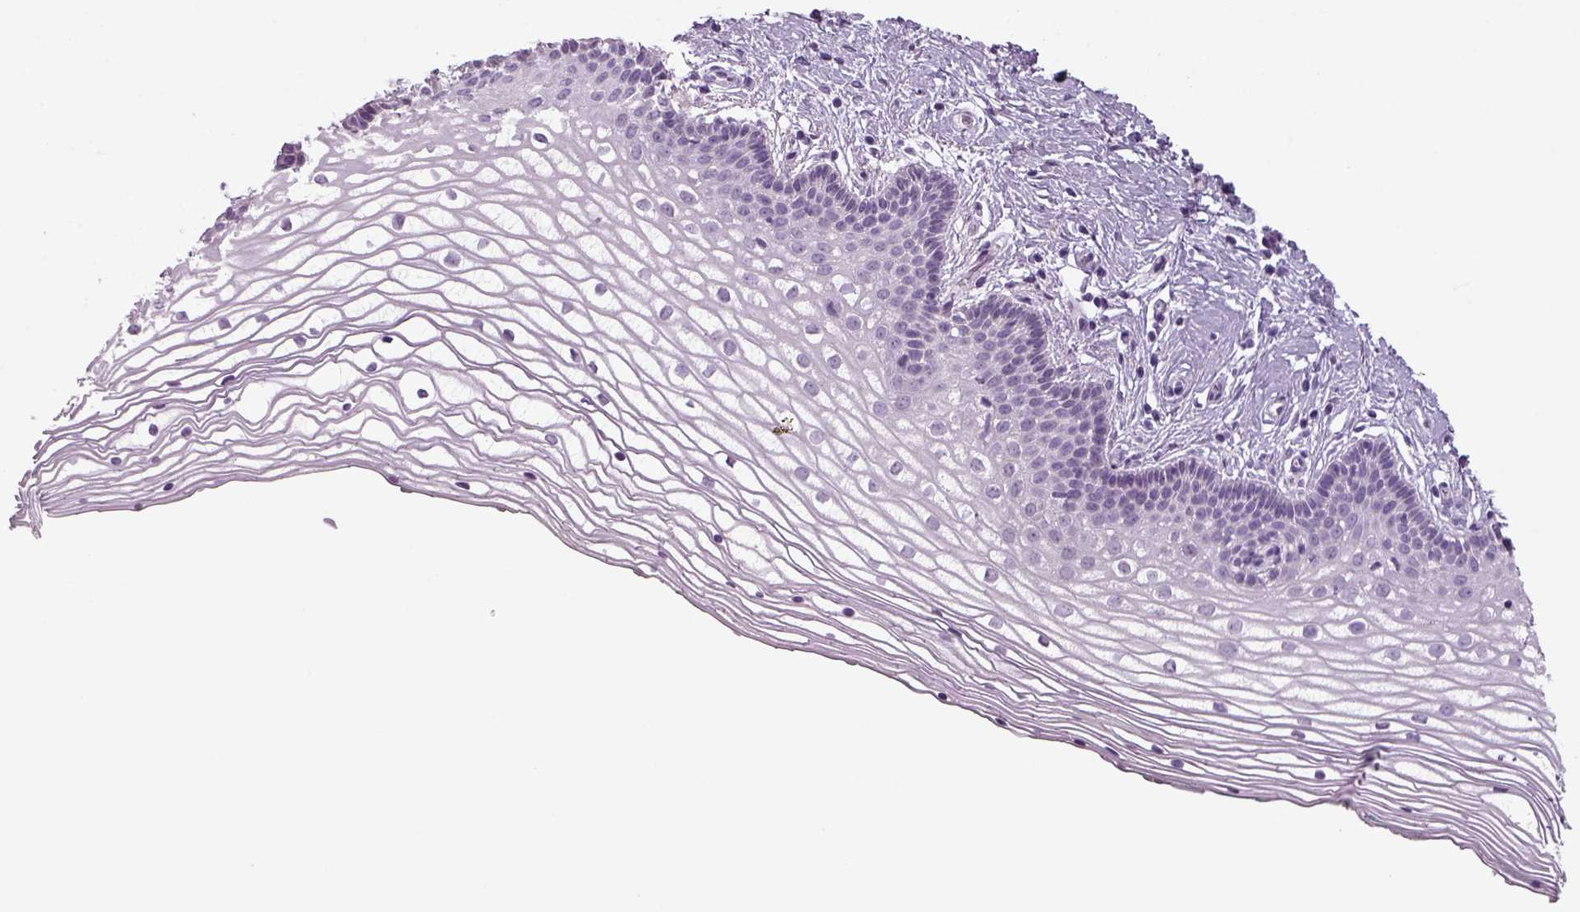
{"staining": {"intensity": "negative", "quantity": "none", "location": "none"}, "tissue": "vagina", "cell_type": "Squamous epithelial cells", "image_type": "normal", "snomed": [{"axis": "morphology", "description": "Normal tissue, NOS"}, {"axis": "topography", "description": "Vagina"}], "caption": "Vagina was stained to show a protein in brown. There is no significant expression in squamous epithelial cells.", "gene": "SLC6A2", "patient": {"sex": "female", "age": 36}}